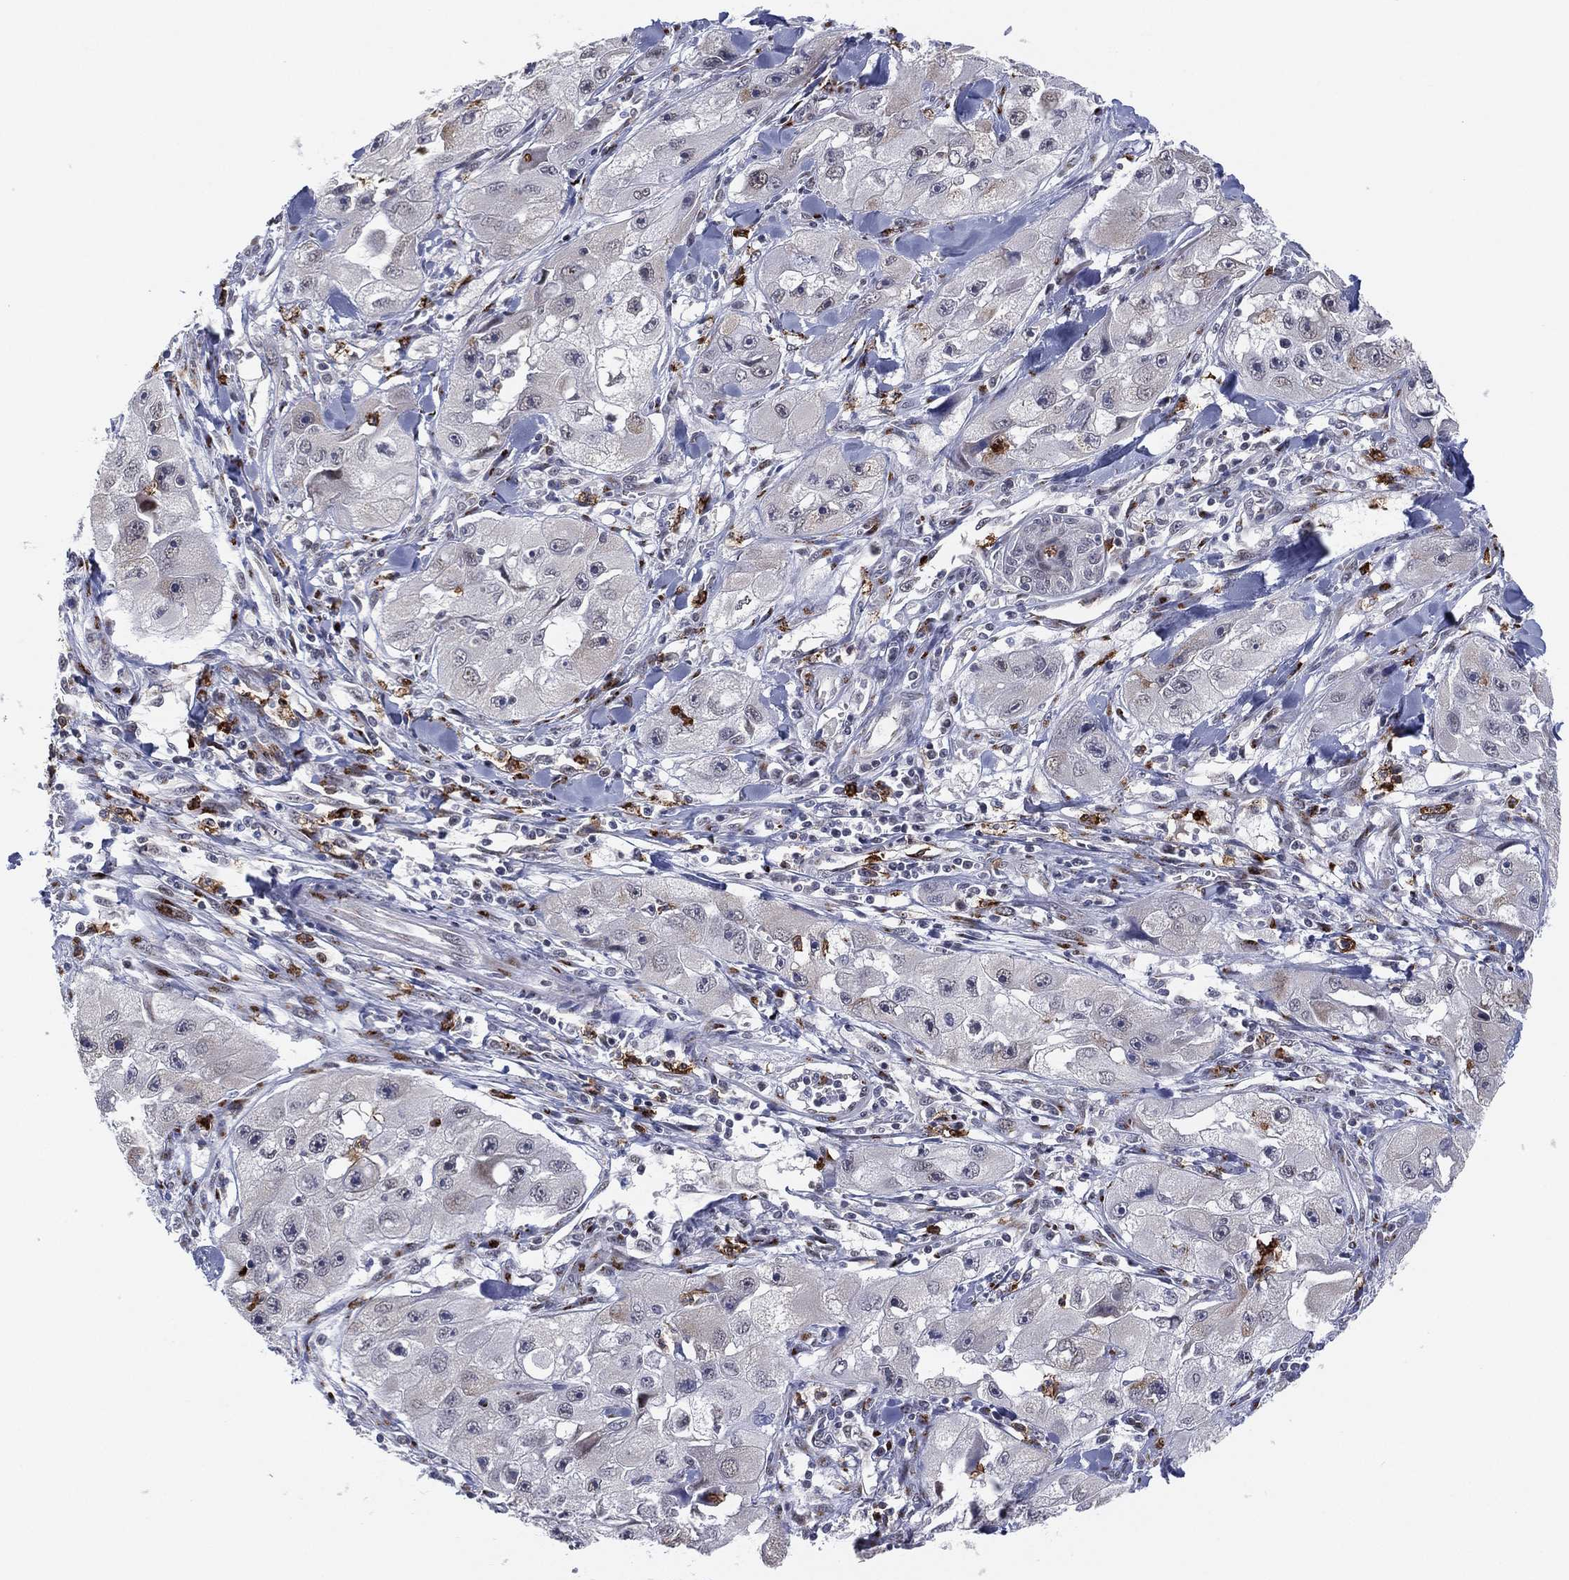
{"staining": {"intensity": "negative", "quantity": "none", "location": "none"}, "tissue": "skin cancer", "cell_type": "Tumor cells", "image_type": "cancer", "snomed": [{"axis": "morphology", "description": "Squamous cell carcinoma, NOS"}, {"axis": "topography", "description": "Skin"}, {"axis": "topography", "description": "Subcutis"}], "caption": "Protein analysis of skin squamous cell carcinoma displays no significant positivity in tumor cells. (DAB immunohistochemistry, high magnification).", "gene": "CD177", "patient": {"sex": "male", "age": 73}}